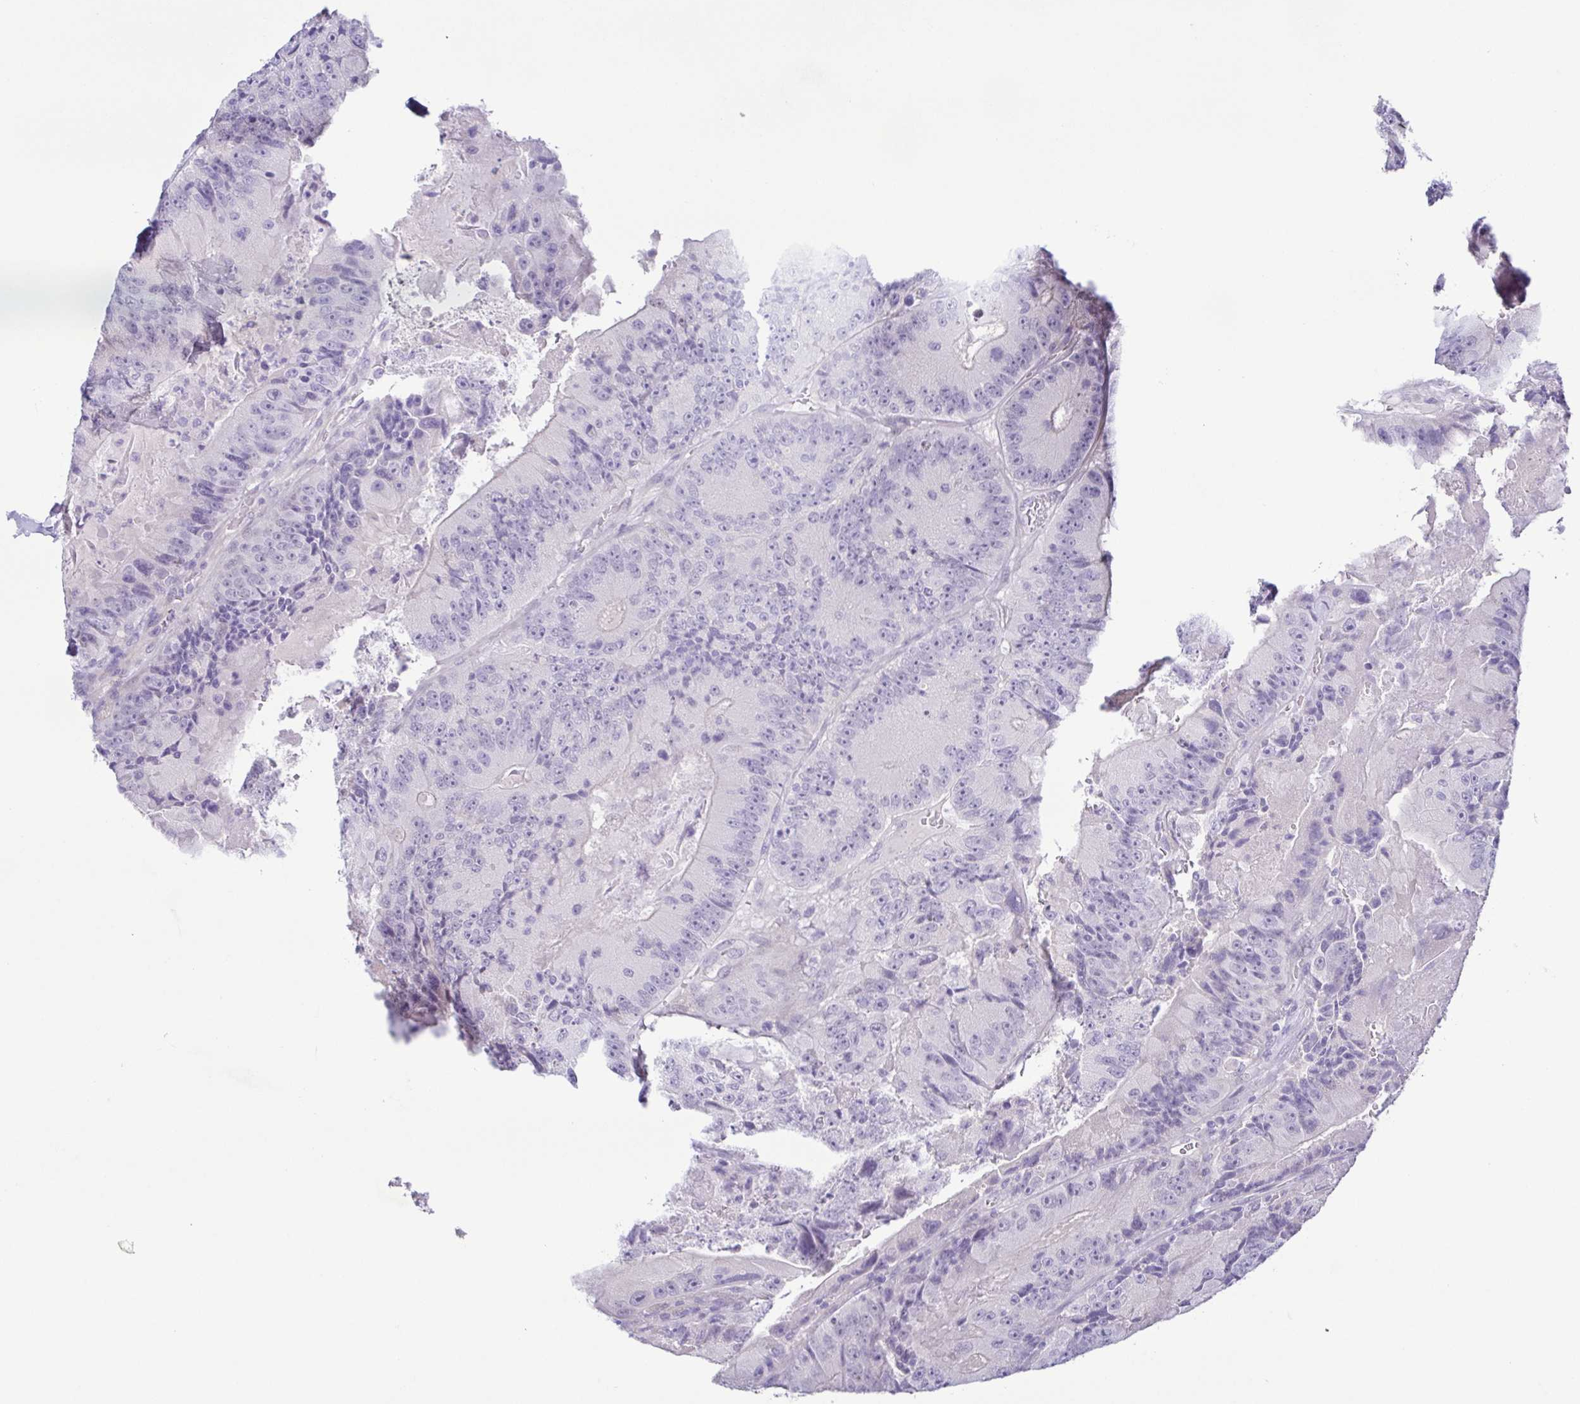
{"staining": {"intensity": "negative", "quantity": "none", "location": "none"}, "tissue": "colorectal cancer", "cell_type": "Tumor cells", "image_type": "cancer", "snomed": [{"axis": "morphology", "description": "Adenocarcinoma, NOS"}, {"axis": "topography", "description": "Colon"}], "caption": "Tumor cells show no significant protein staining in colorectal cancer (adenocarcinoma).", "gene": "TERT", "patient": {"sex": "female", "age": 86}}